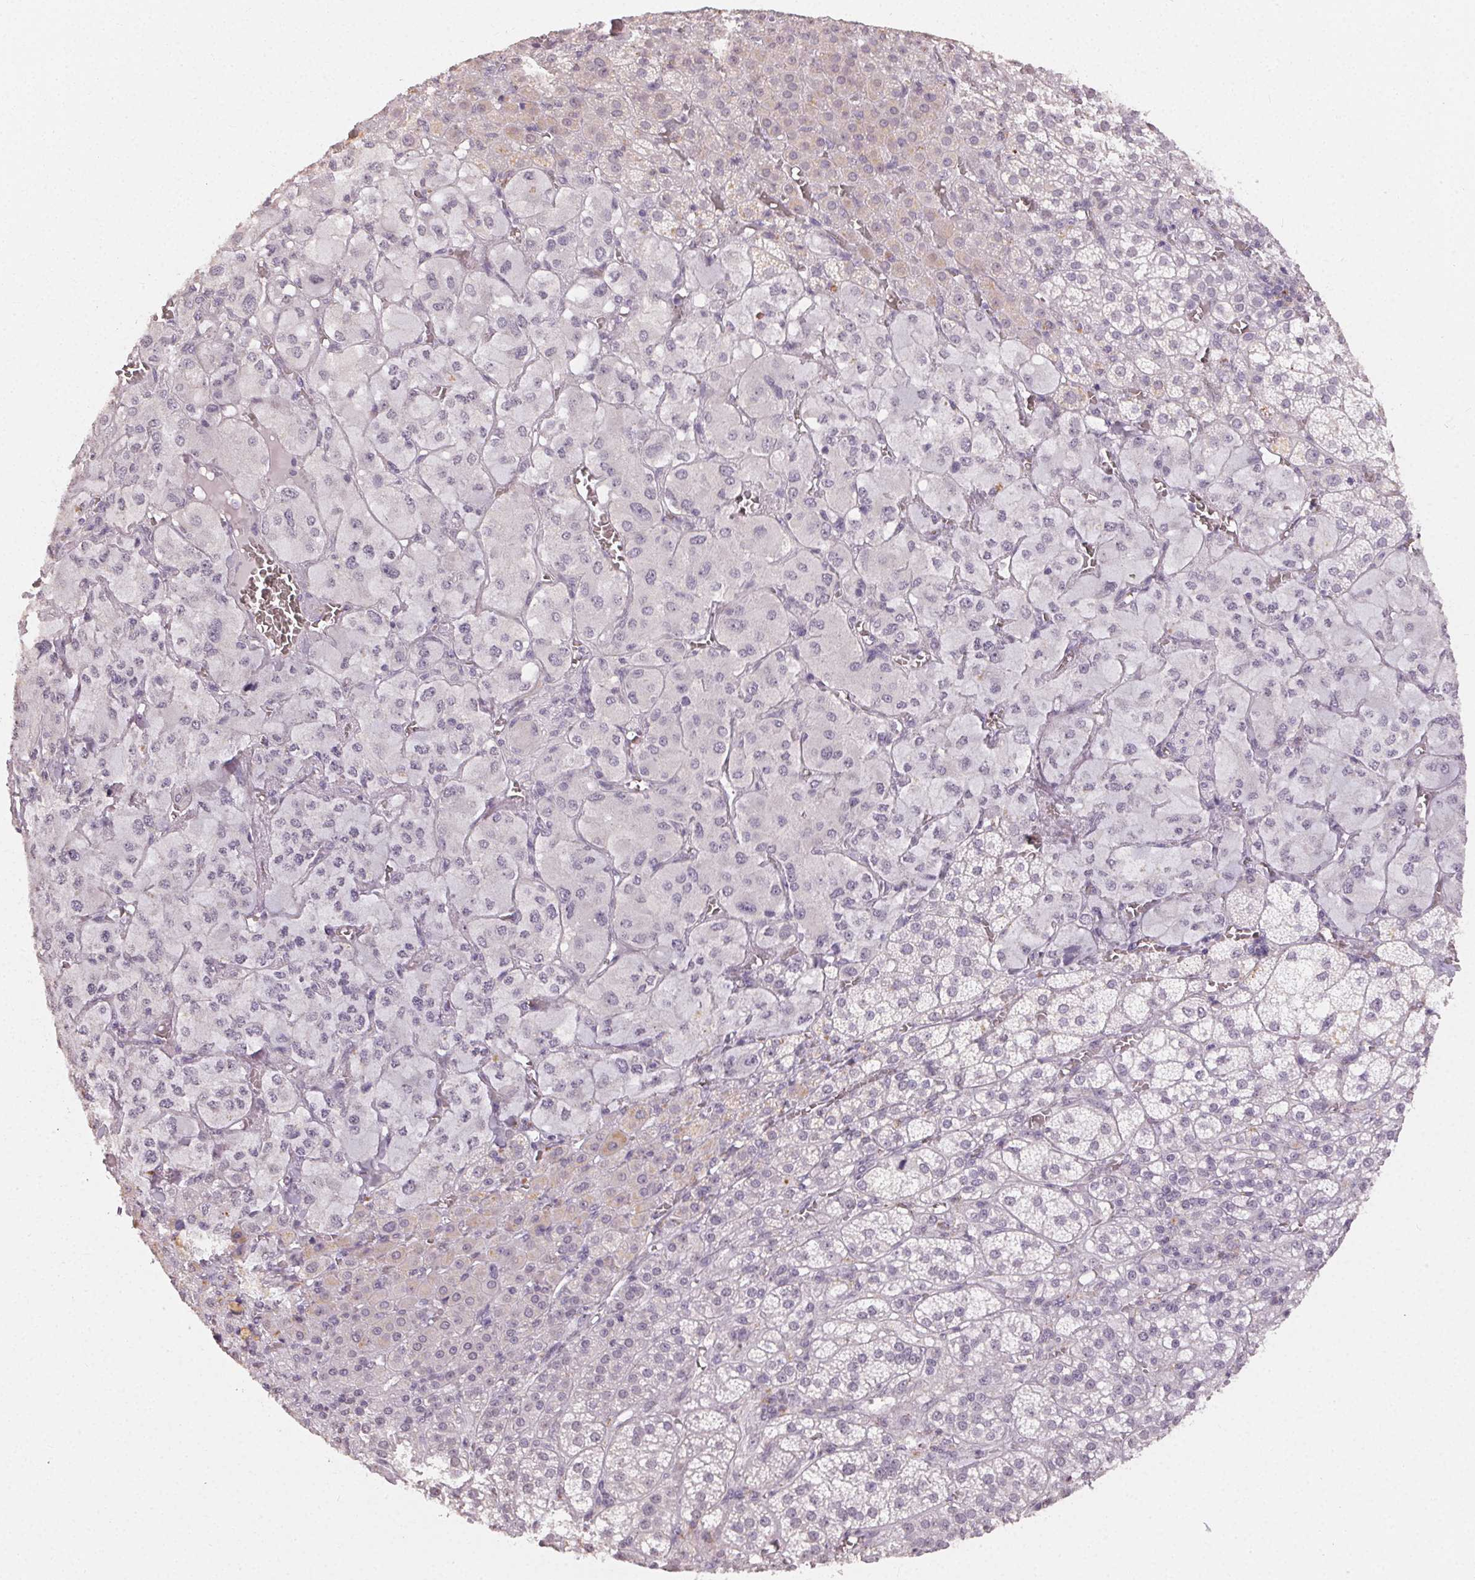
{"staining": {"intensity": "weak", "quantity": "<25%", "location": "cytoplasmic/membranous"}, "tissue": "adrenal gland", "cell_type": "Glandular cells", "image_type": "normal", "snomed": [{"axis": "morphology", "description": "Normal tissue, NOS"}, {"axis": "topography", "description": "Adrenal gland"}], "caption": "This is an immunohistochemistry (IHC) photomicrograph of normal adrenal gland. There is no expression in glandular cells.", "gene": "TMEM174", "patient": {"sex": "female", "age": 60}}